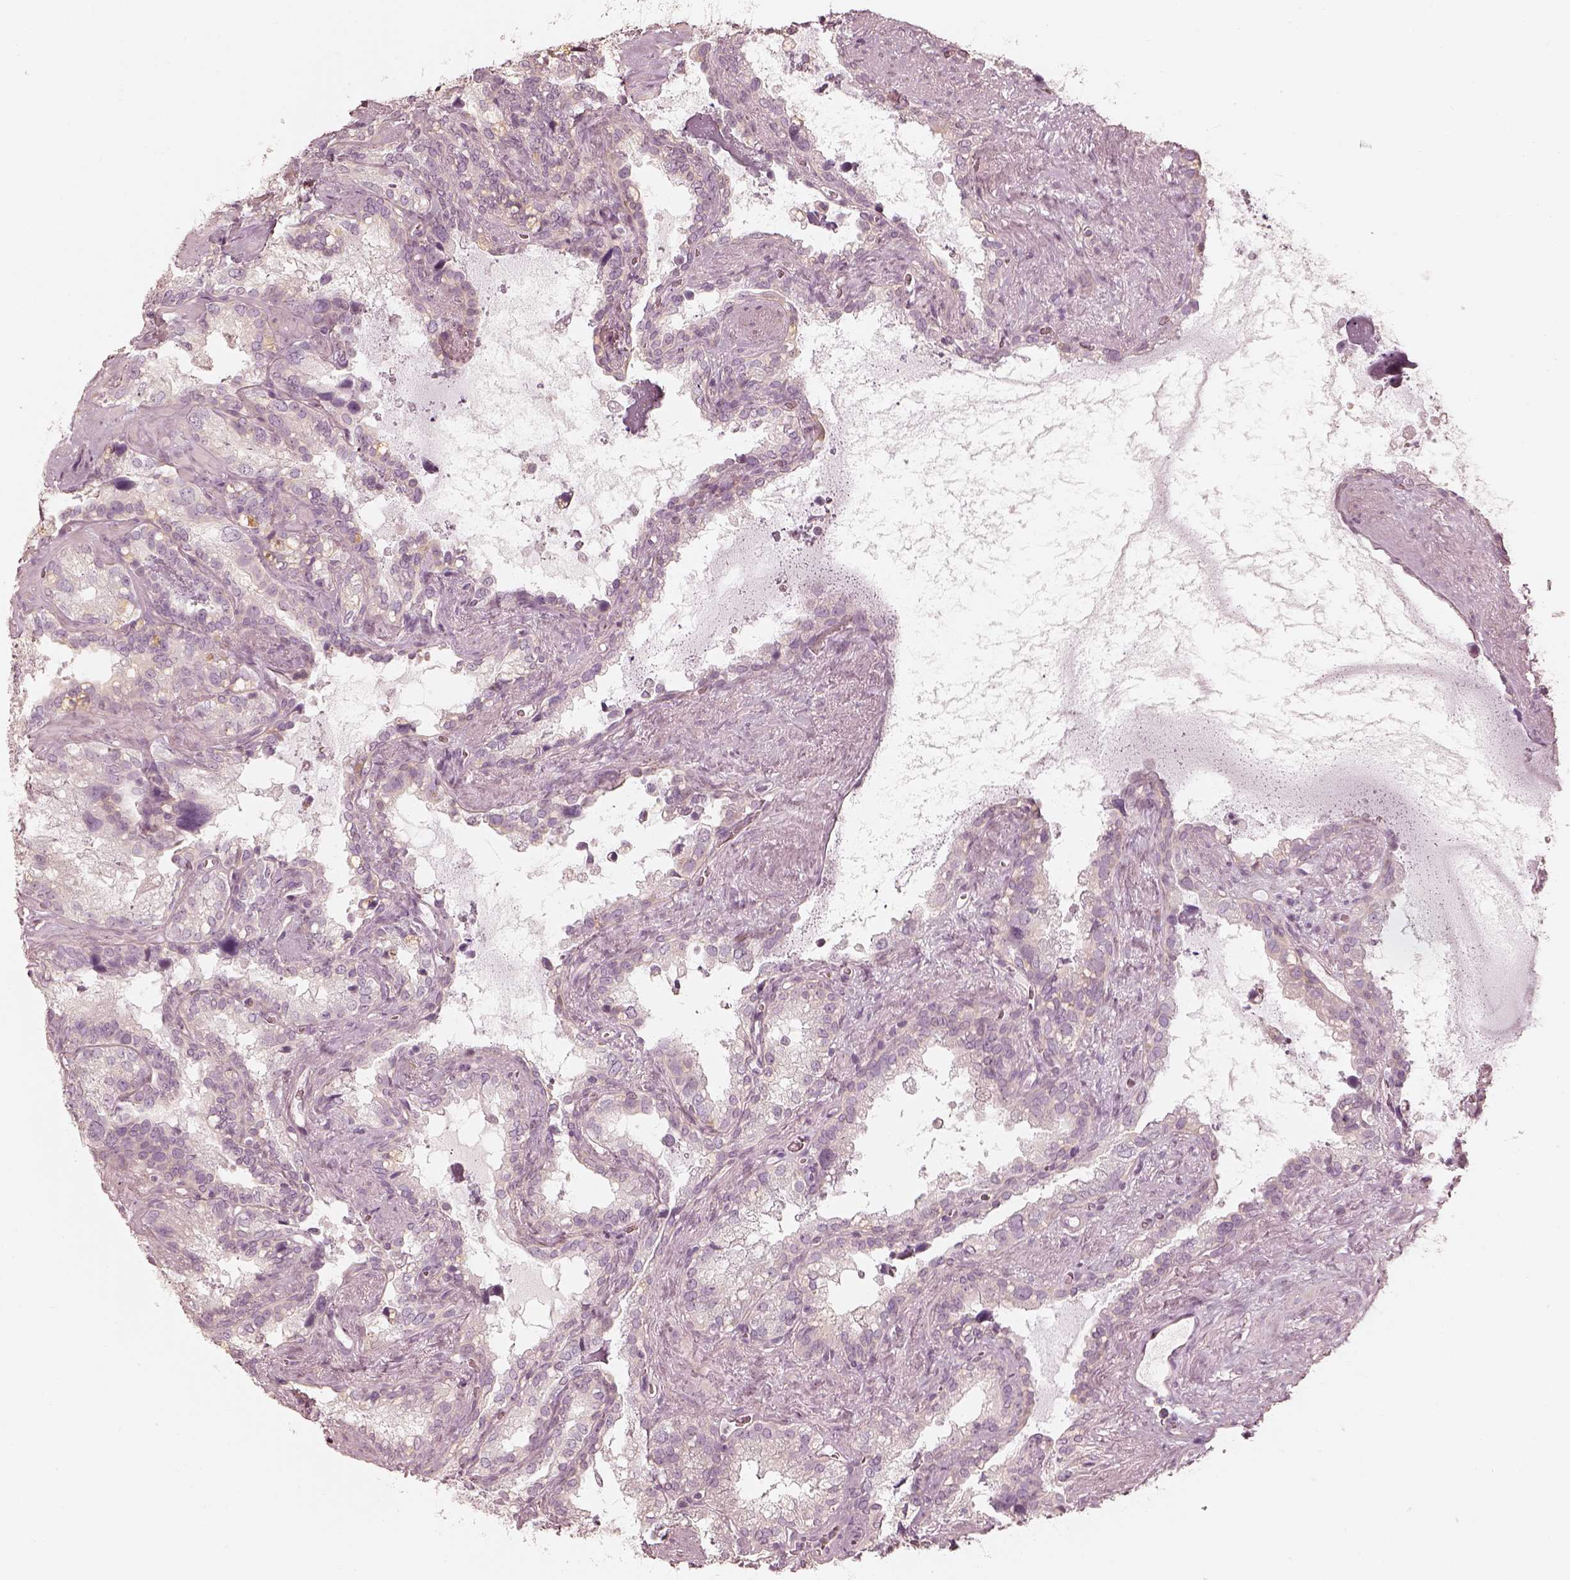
{"staining": {"intensity": "negative", "quantity": "none", "location": "none"}, "tissue": "seminal vesicle", "cell_type": "Glandular cells", "image_type": "normal", "snomed": [{"axis": "morphology", "description": "Normal tissue, NOS"}, {"axis": "topography", "description": "Seminal veicle"}], "caption": "Glandular cells show no significant protein staining in benign seminal vesicle. Nuclei are stained in blue.", "gene": "FMNL2", "patient": {"sex": "male", "age": 71}}